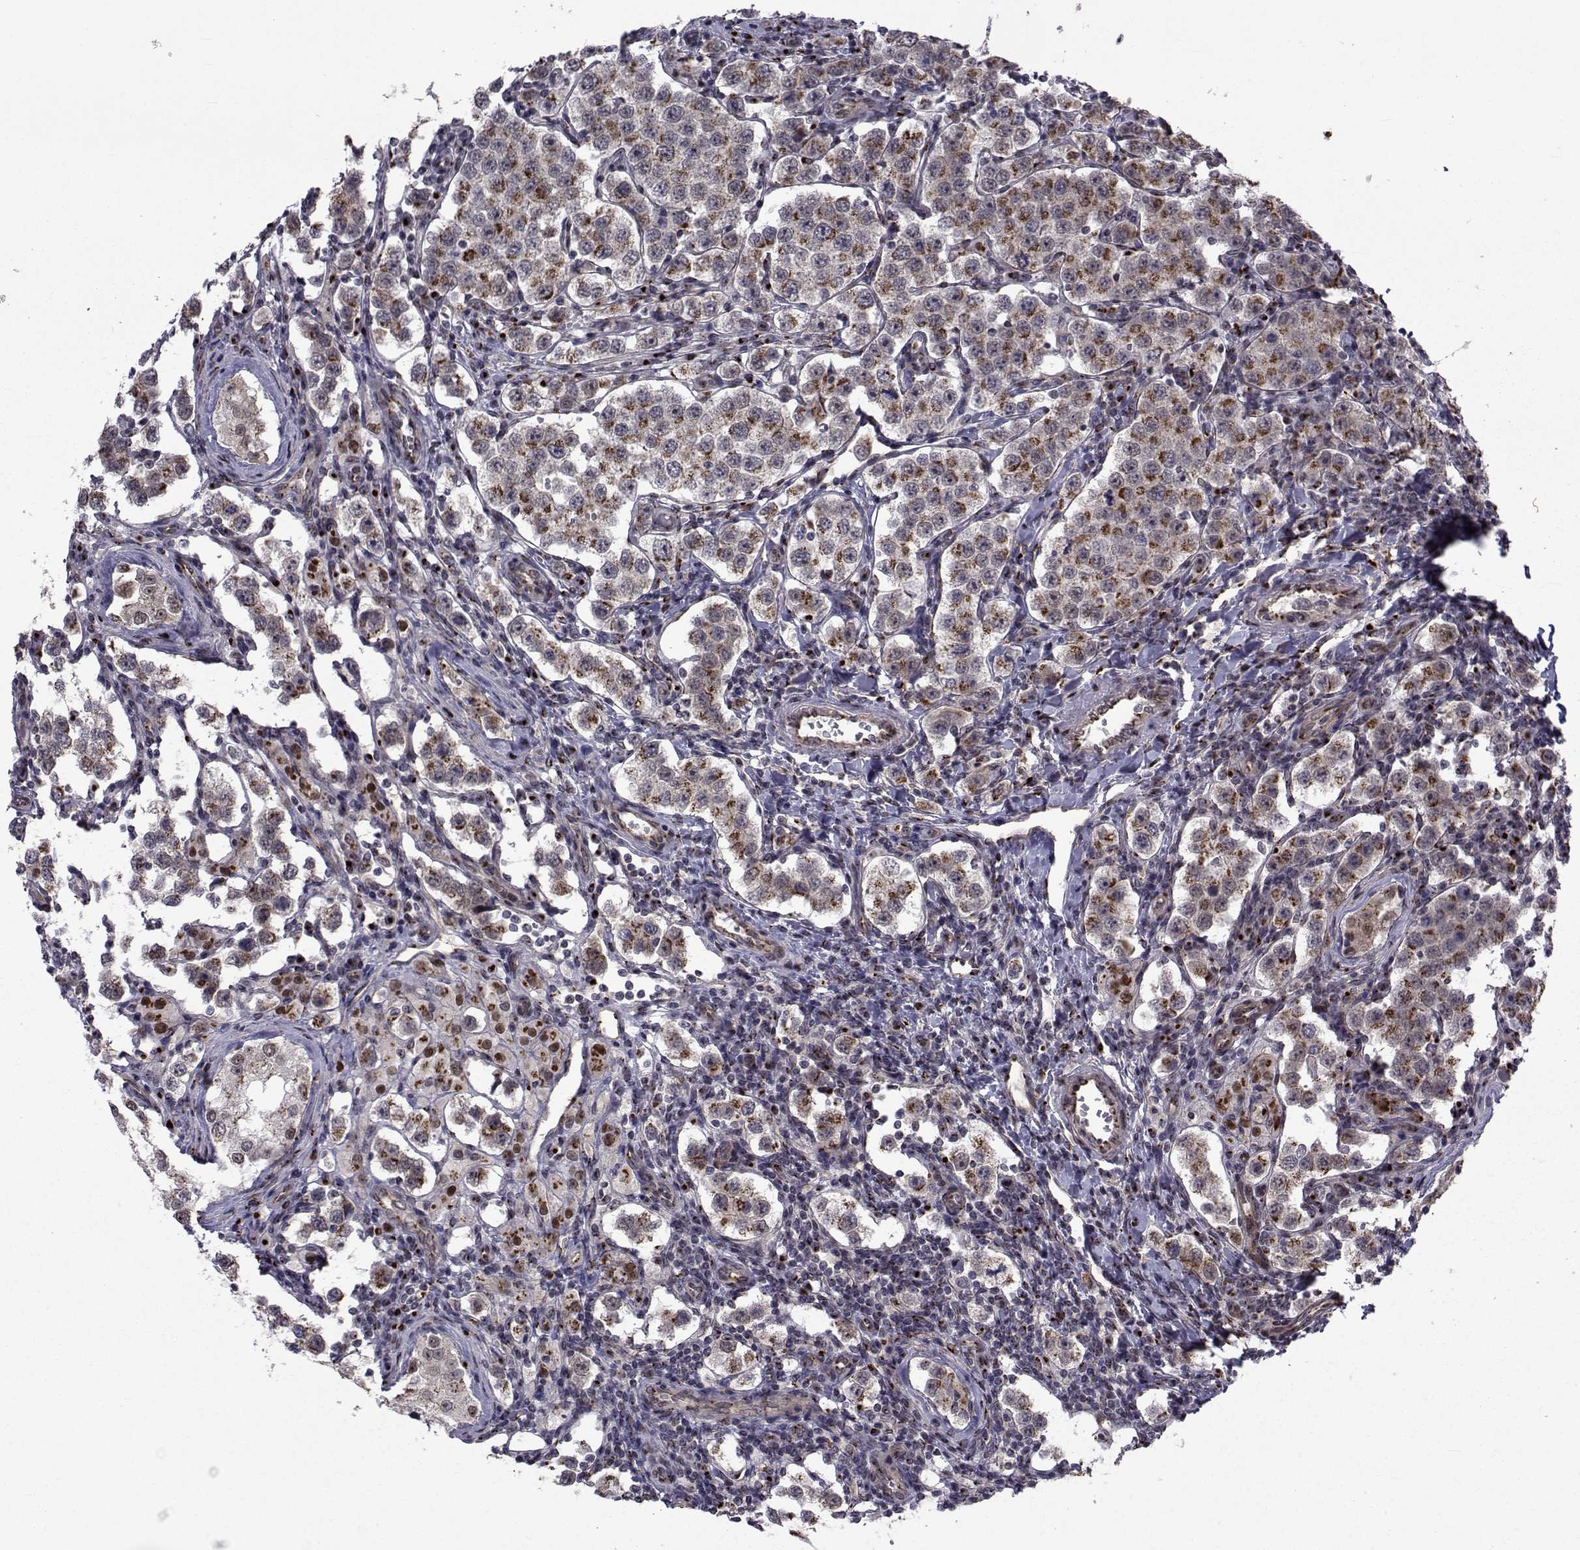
{"staining": {"intensity": "moderate", "quantity": "25%-75%", "location": "cytoplasmic/membranous,nuclear"}, "tissue": "testis cancer", "cell_type": "Tumor cells", "image_type": "cancer", "snomed": [{"axis": "morphology", "description": "Seminoma, NOS"}, {"axis": "topography", "description": "Testis"}], "caption": "Seminoma (testis) stained for a protein displays moderate cytoplasmic/membranous and nuclear positivity in tumor cells. Using DAB (brown) and hematoxylin (blue) stains, captured at high magnification using brightfield microscopy.", "gene": "ATP6V1C2", "patient": {"sex": "male", "age": 37}}